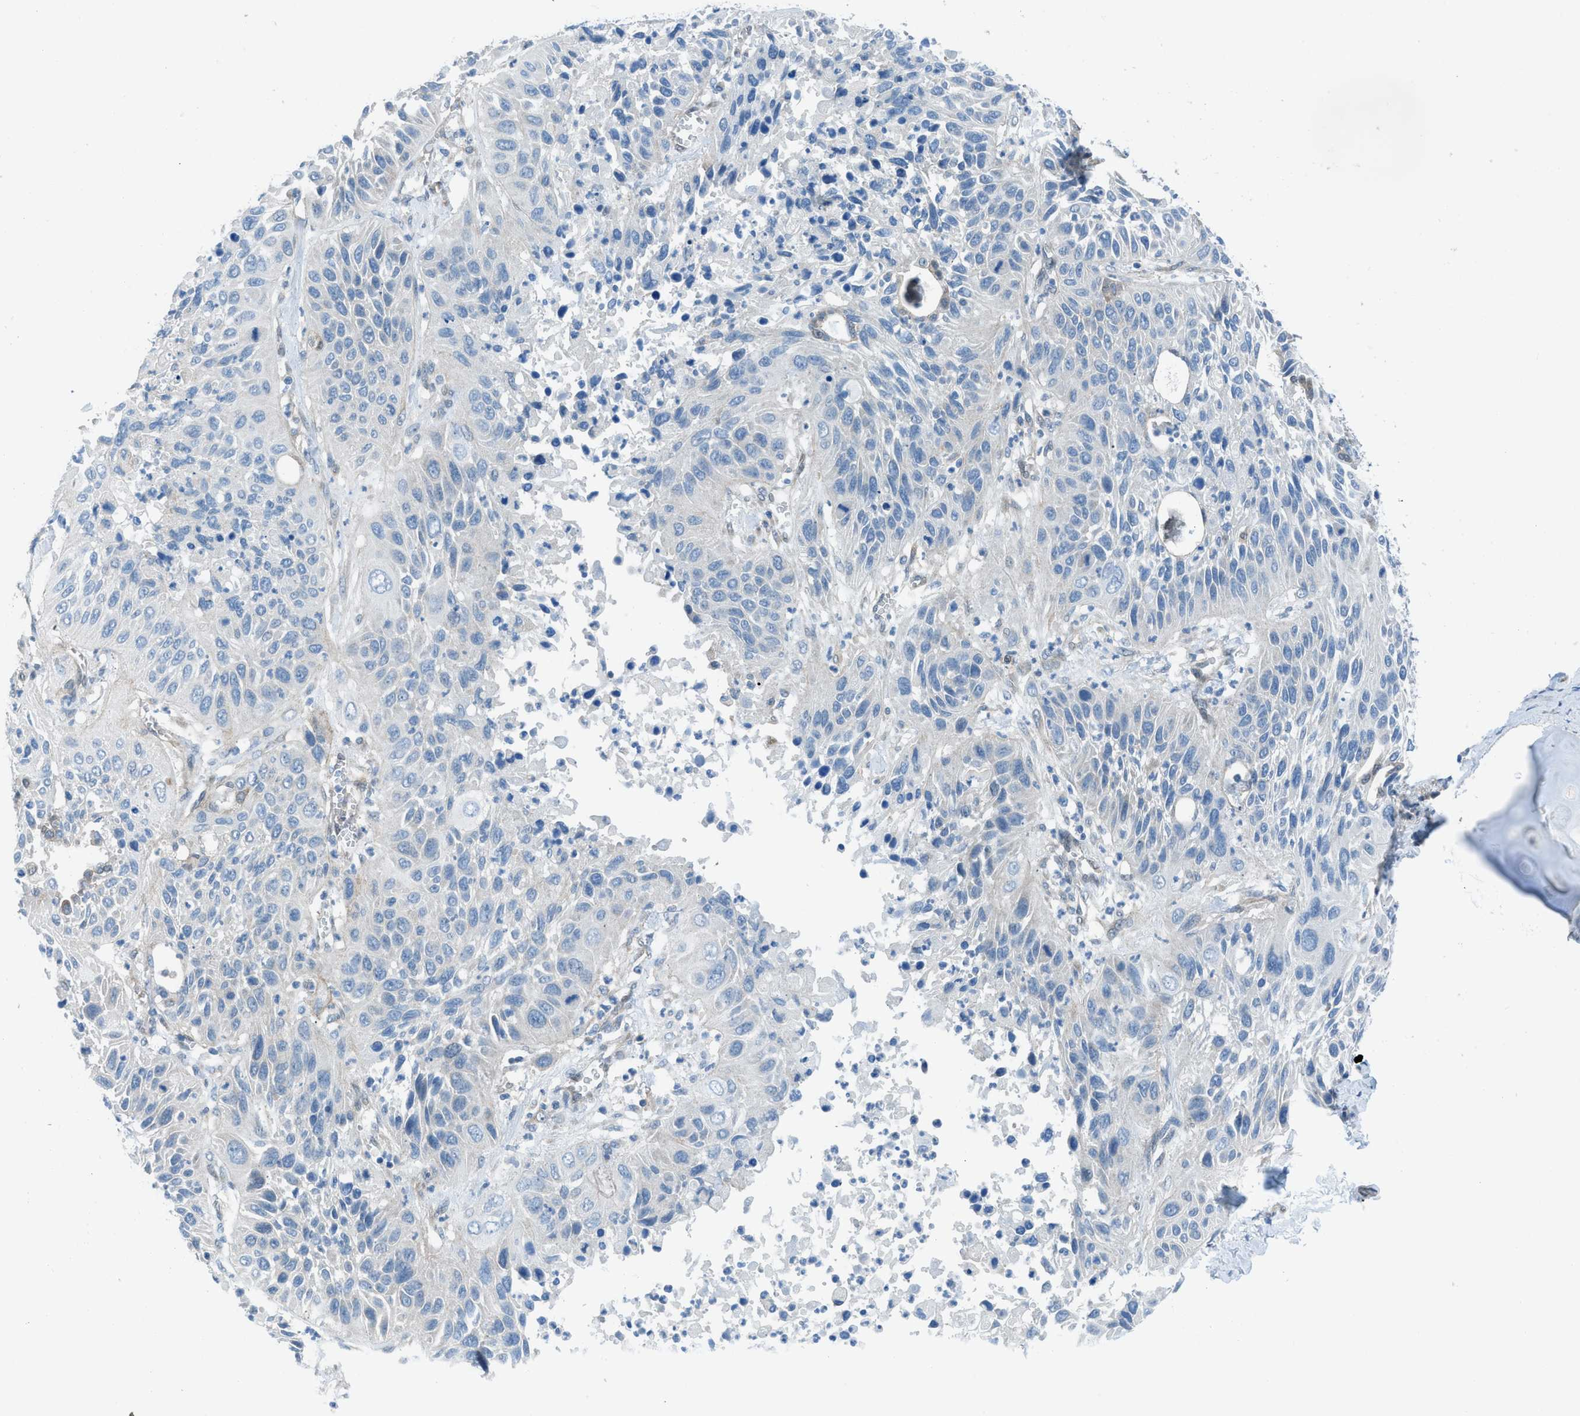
{"staining": {"intensity": "negative", "quantity": "none", "location": "none"}, "tissue": "lung cancer", "cell_type": "Tumor cells", "image_type": "cancer", "snomed": [{"axis": "morphology", "description": "Squamous cell carcinoma, NOS"}, {"axis": "topography", "description": "Lung"}], "caption": "Tumor cells are negative for brown protein staining in lung squamous cell carcinoma.", "gene": "PRKN", "patient": {"sex": "female", "age": 76}}